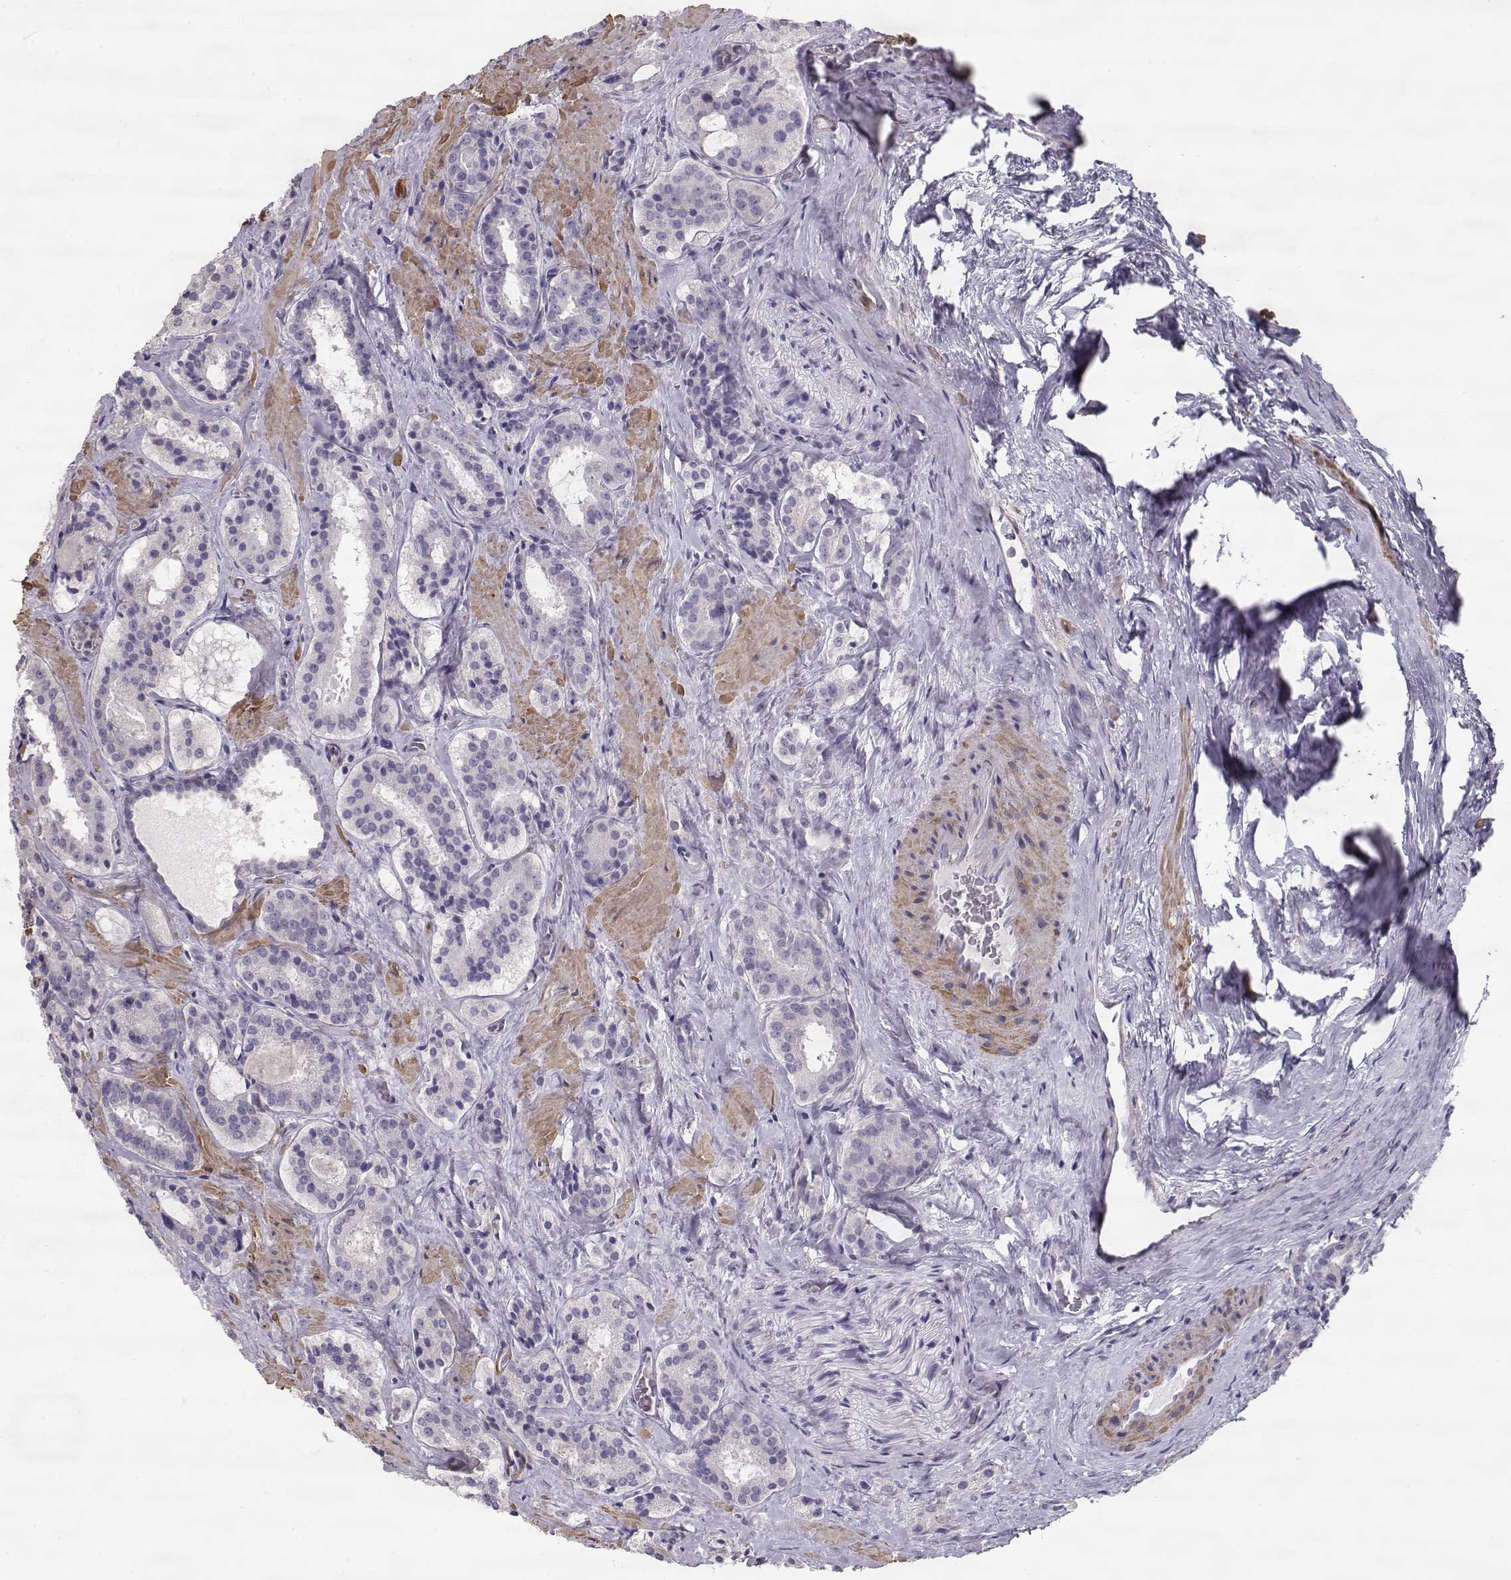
{"staining": {"intensity": "negative", "quantity": "none", "location": "none"}, "tissue": "prostate cancer", "cell_type": "Tumor cells", "image_type": "cancer", "snomed": [{"axis": "morphology", "description": "Adenocarcinoma, NOS"}, {"axis": "morphology", "description": "Adenocarcinoma, High grade"}, {"axis": "topography", "description": "Prostate"}], "caption": "This is an immunohistochemistry image of prostate cancer. There is no staining in tumor cells.", "gene": "SLITRK3", "patient": {"sex": "male", "age": 62}}